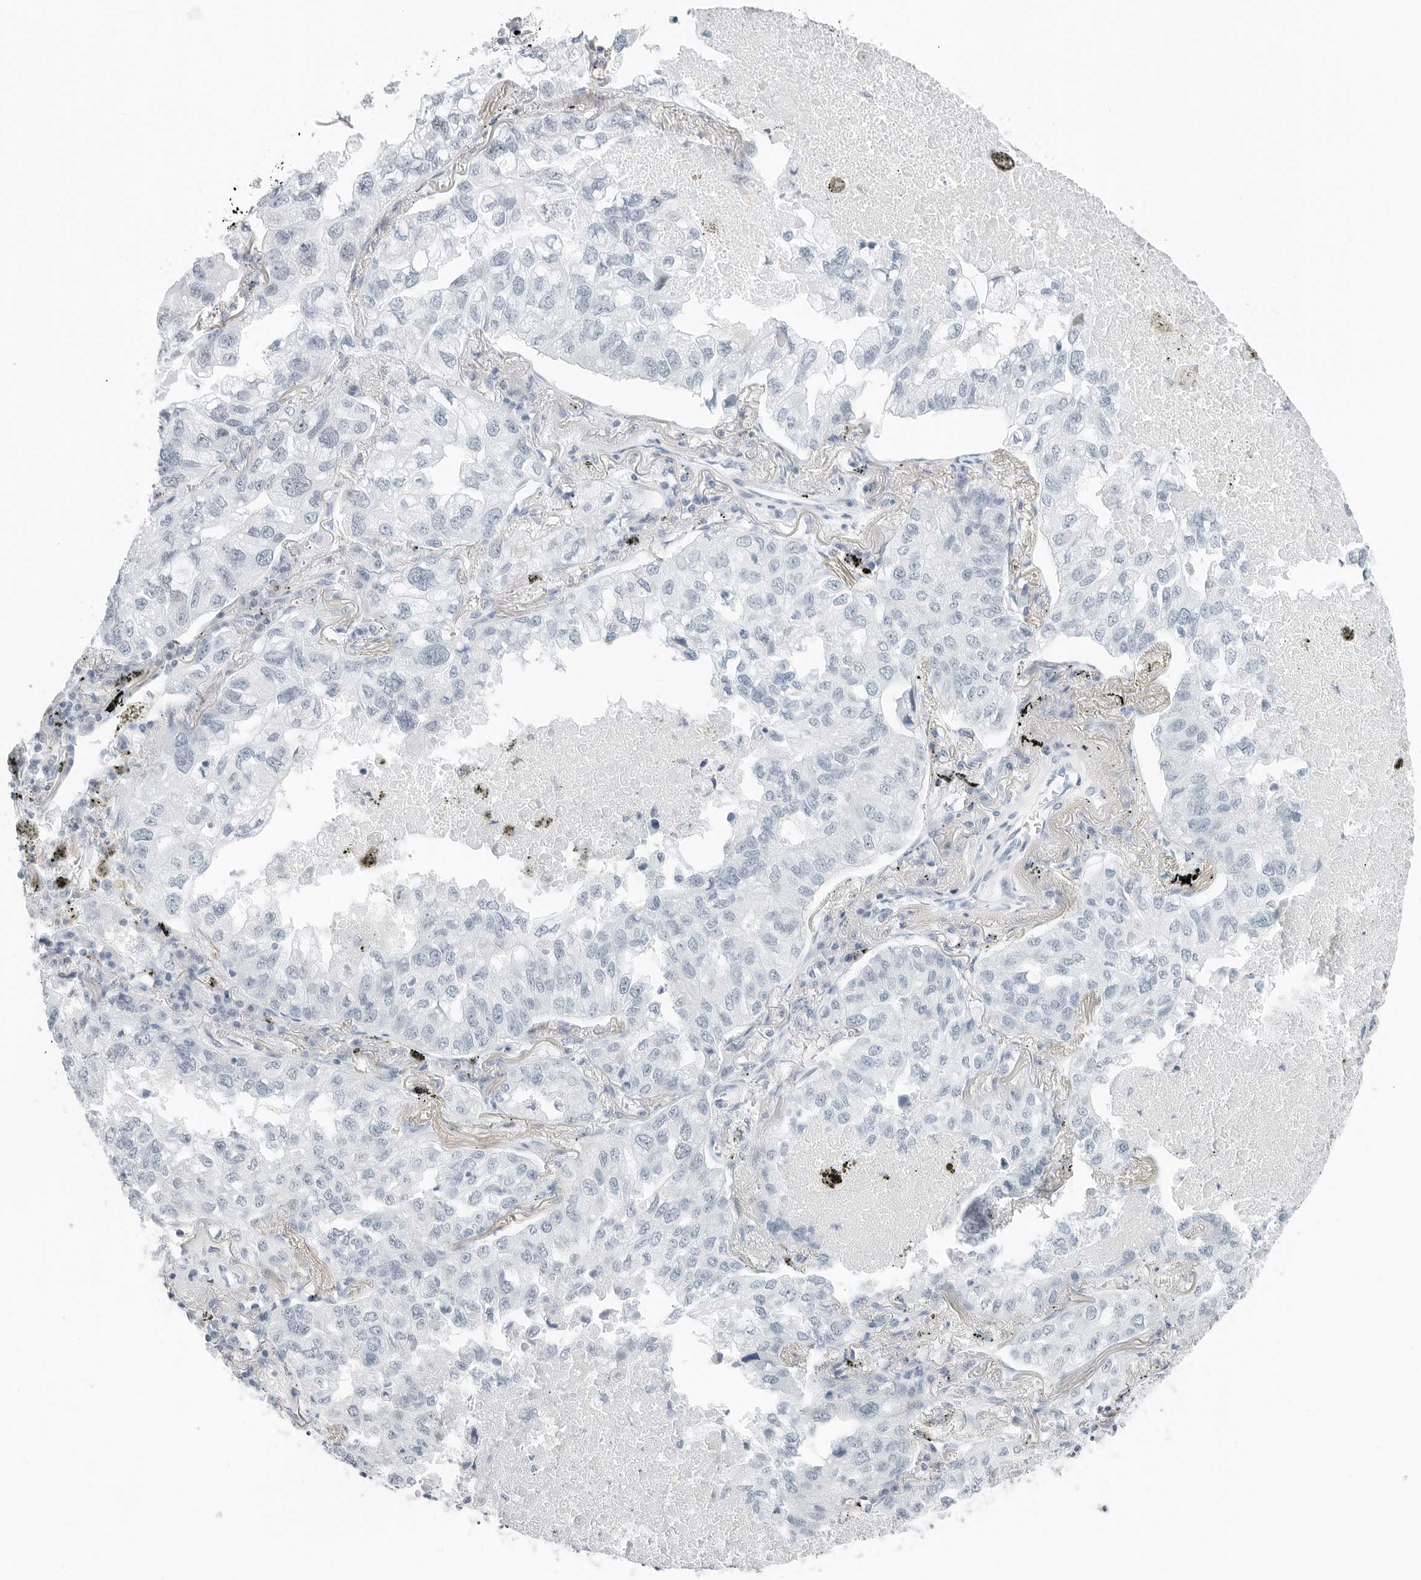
{"staining": {"intensity": "negative", "quantity": "none", "location": "none"}, "tissue": "lung cancer", "cell_type": "Tumor cells", "image_type": "cancer", "snomed": [{"axis": "morphology", "description": "Adenocarcinoma, NOS"}, {"axis": "topography", "description": "Lung"}], "caption": "IHC of lung cancer shows no positivity in tumor cells.", "gene": "NTMT2", "patient": {"sex": "male", "age": 65}}